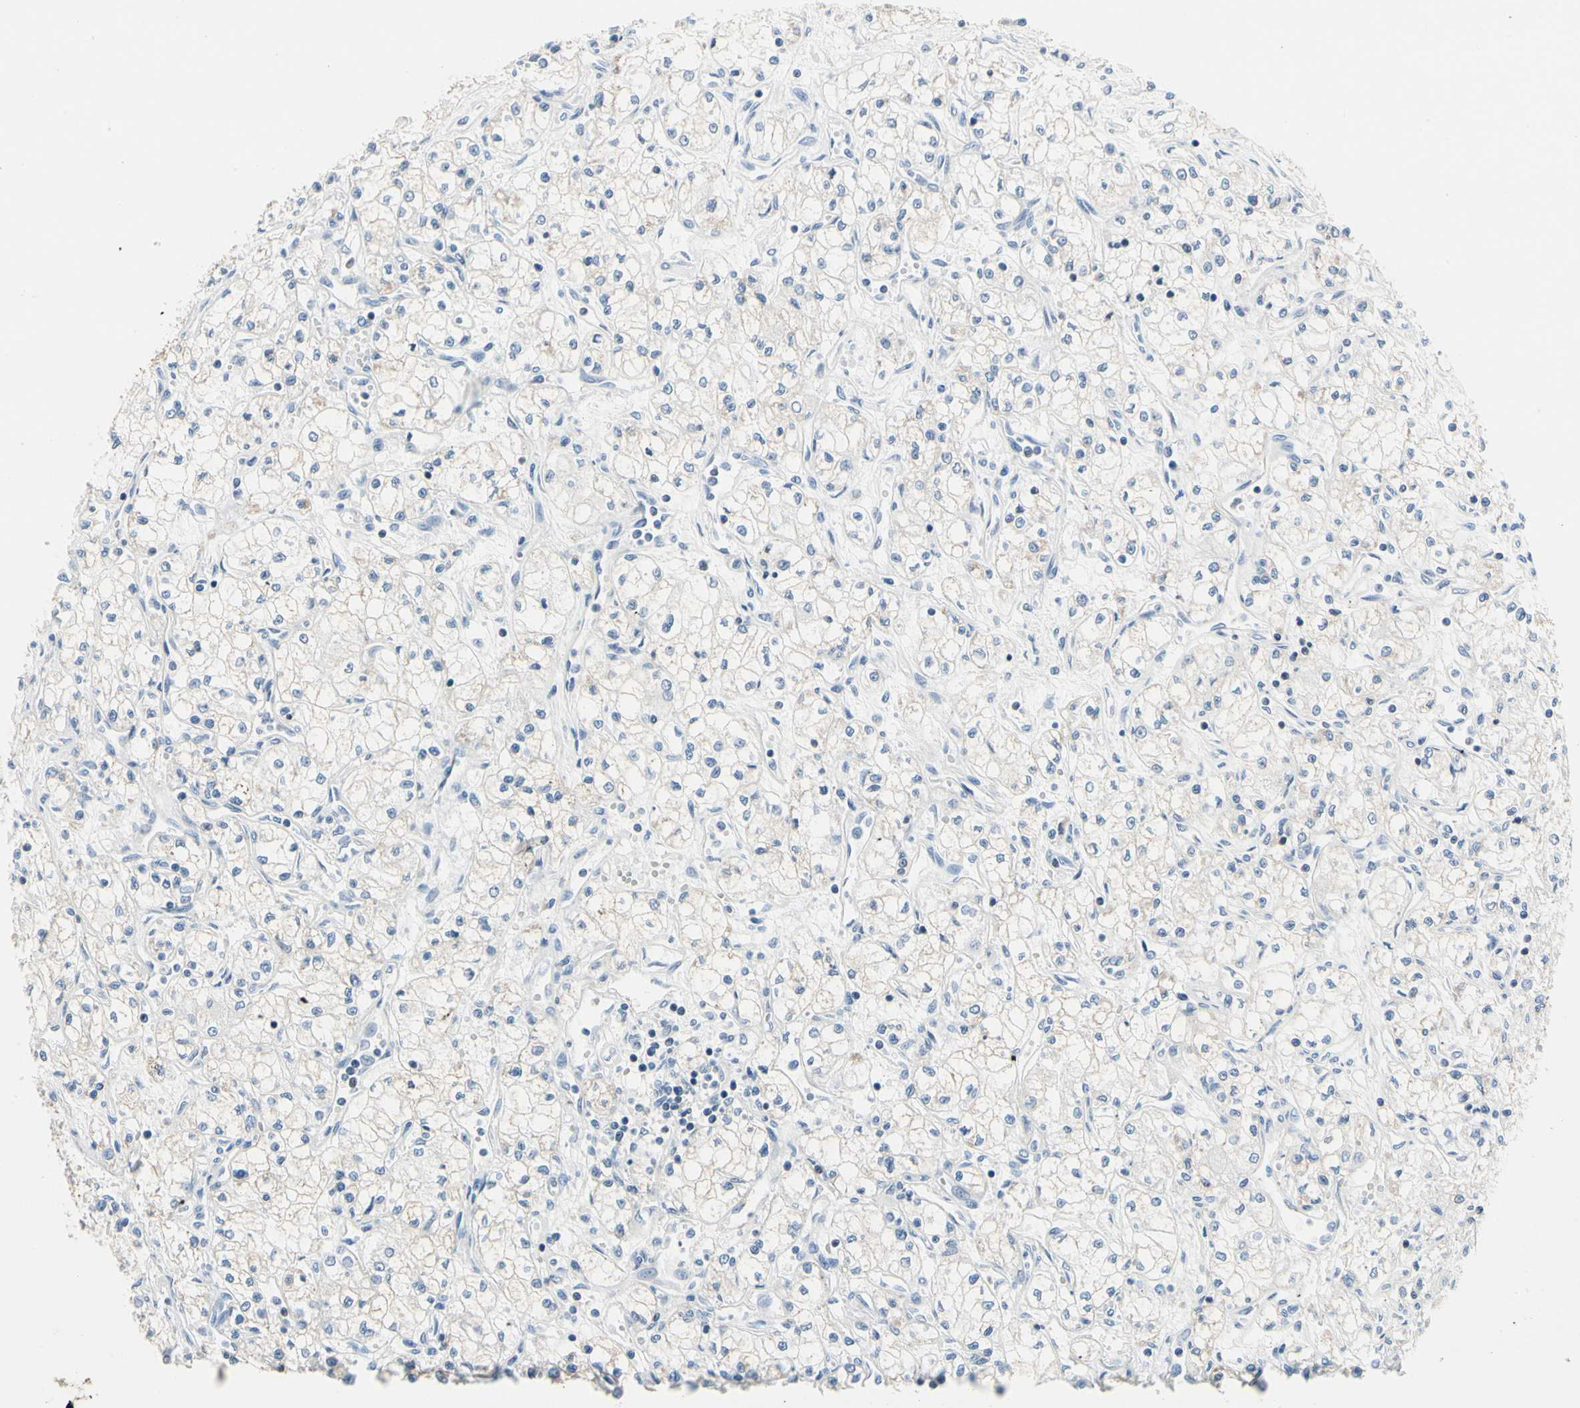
{"staining": {"intensity": "negative", "quantity": "none", "location": "none"}, "tissue": "renal cancer", "cell_type": "Tumor cells", "image_type": "cancer", "snomed": [{"axis": "morphology", "description": "Normal tissue, NOS"}, {"axis": "morphology", "description": "Adenocarcinoma, NOS"}, {"axis": "topography", "description": "Kidney"}], "caption": "High power microscopy histopathology image of an immunohistochemistry (IHC) micrograph of renal cancer, revealing no significant positivity in tumor cells. Nuclei are stained in blue.", "gene": "NFATC2", "patient": {"sex": "male", "age": 59}}